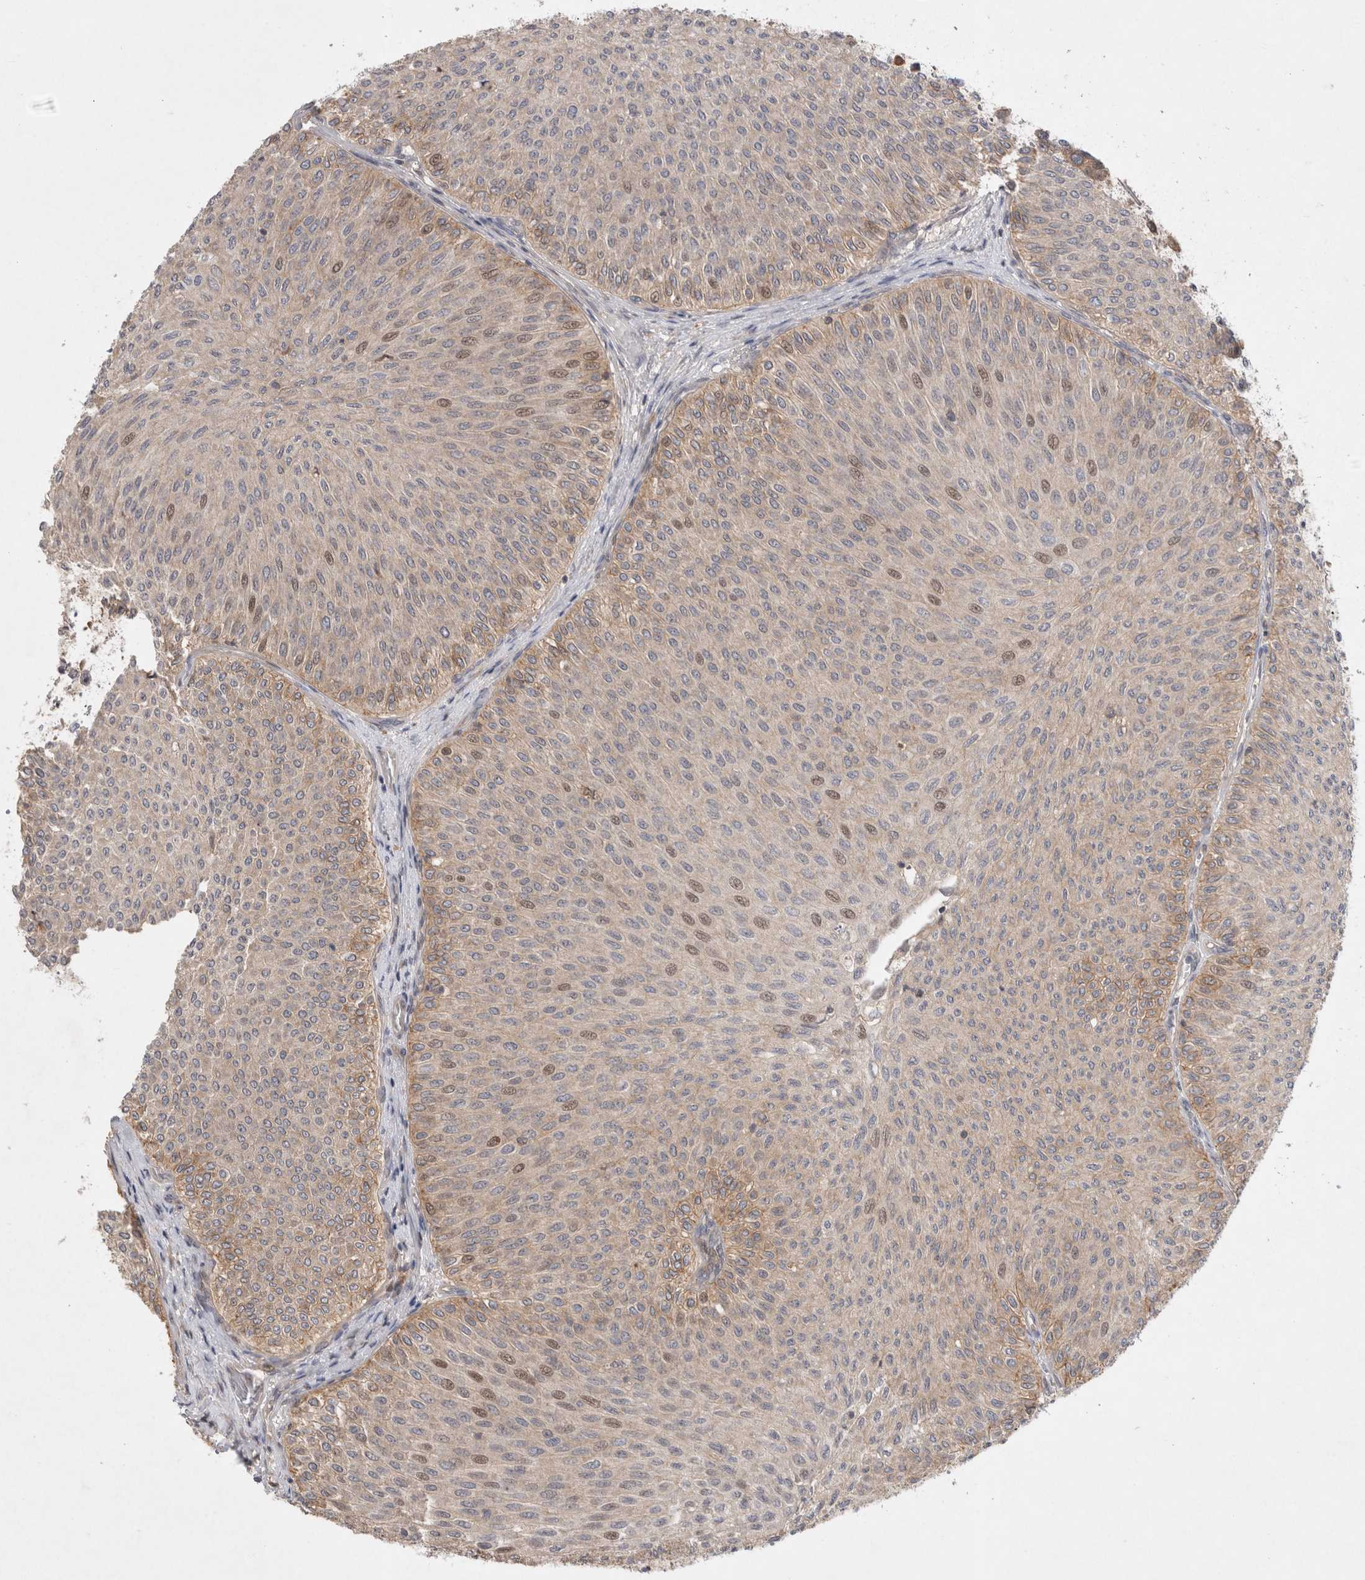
{"staining": {"intensity": "moderate", "quantity": "<25%", "location": "cytoplasmic/membranous,nuclear"}, "tissue": "urothelial cancer", "cell_type": "Tumor cells", "image_type": "cancer", "snomed": [{"axis": "morphology", "description": "Urothelial carcinoma, Low grade"}, {"axis": "topography", "description": "Urinary bladder"}], "caption": "Brown immunohistochemical staining in human urothelial cancer displays moderate cytoplasmic/membranous and nuclear positivity in about <25% of tumor cells. (DAB = brown stain, brightfield microscopy at high magnification).", "gene": "HTT", "patient": {"sex": "male", "age": 78}}